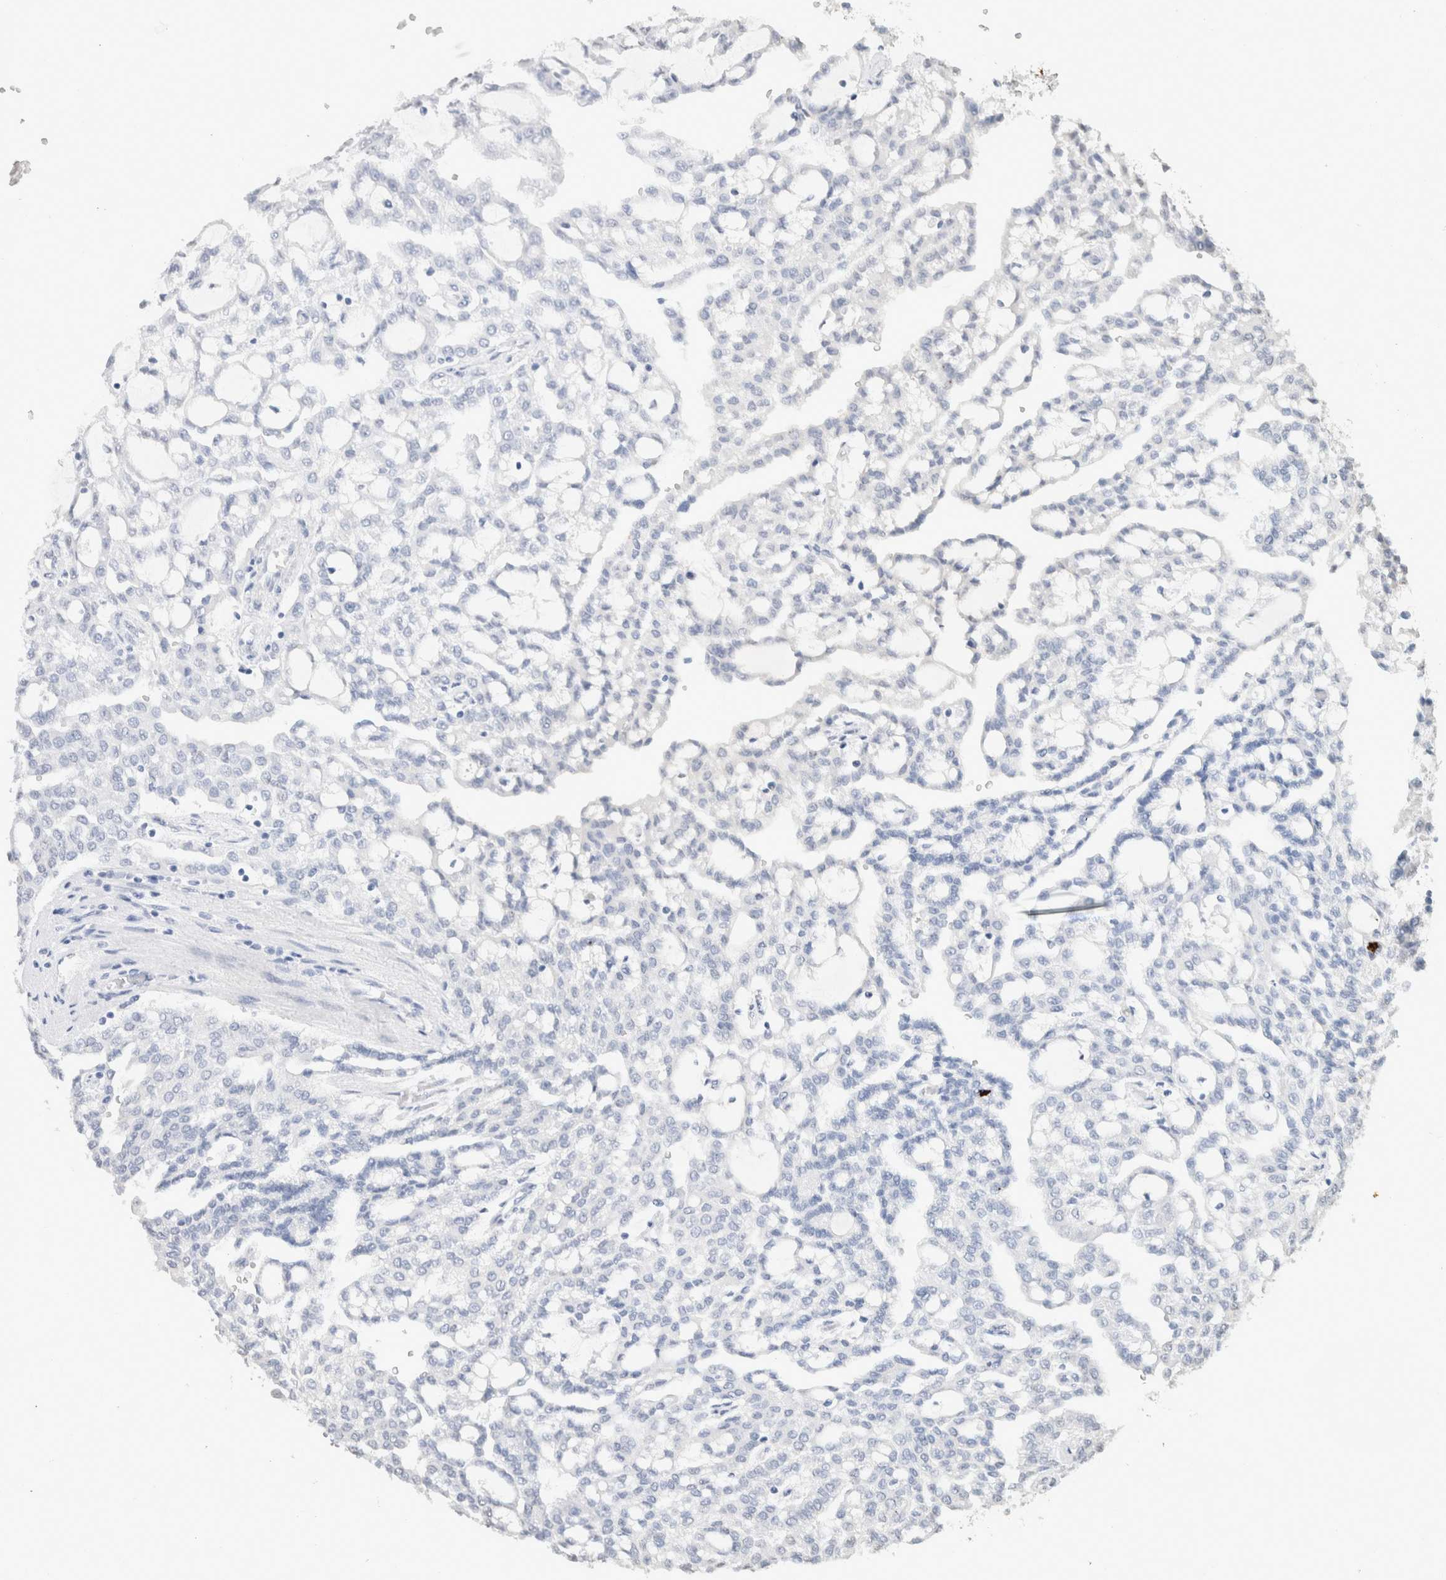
{"staining": {"intensity": "negative", "quantity": "none", "location": "none"}, "tissue": "renal cancer", "cell_type": "Tumor cells", "image_type": "cancer", "snomed": [{"axis": "morphology", "description": "Adenocarcinoma, NOS"}, {"axis": "topography", "description": "Kidney"}], "caption": "An image of adenocarcinoma (renal) stained for a protein exhibits no brown staining in tumor cells. Nuclei are stained in blue.", "gene": "CD80", "patient": {"sex": "male", "age": 63}}